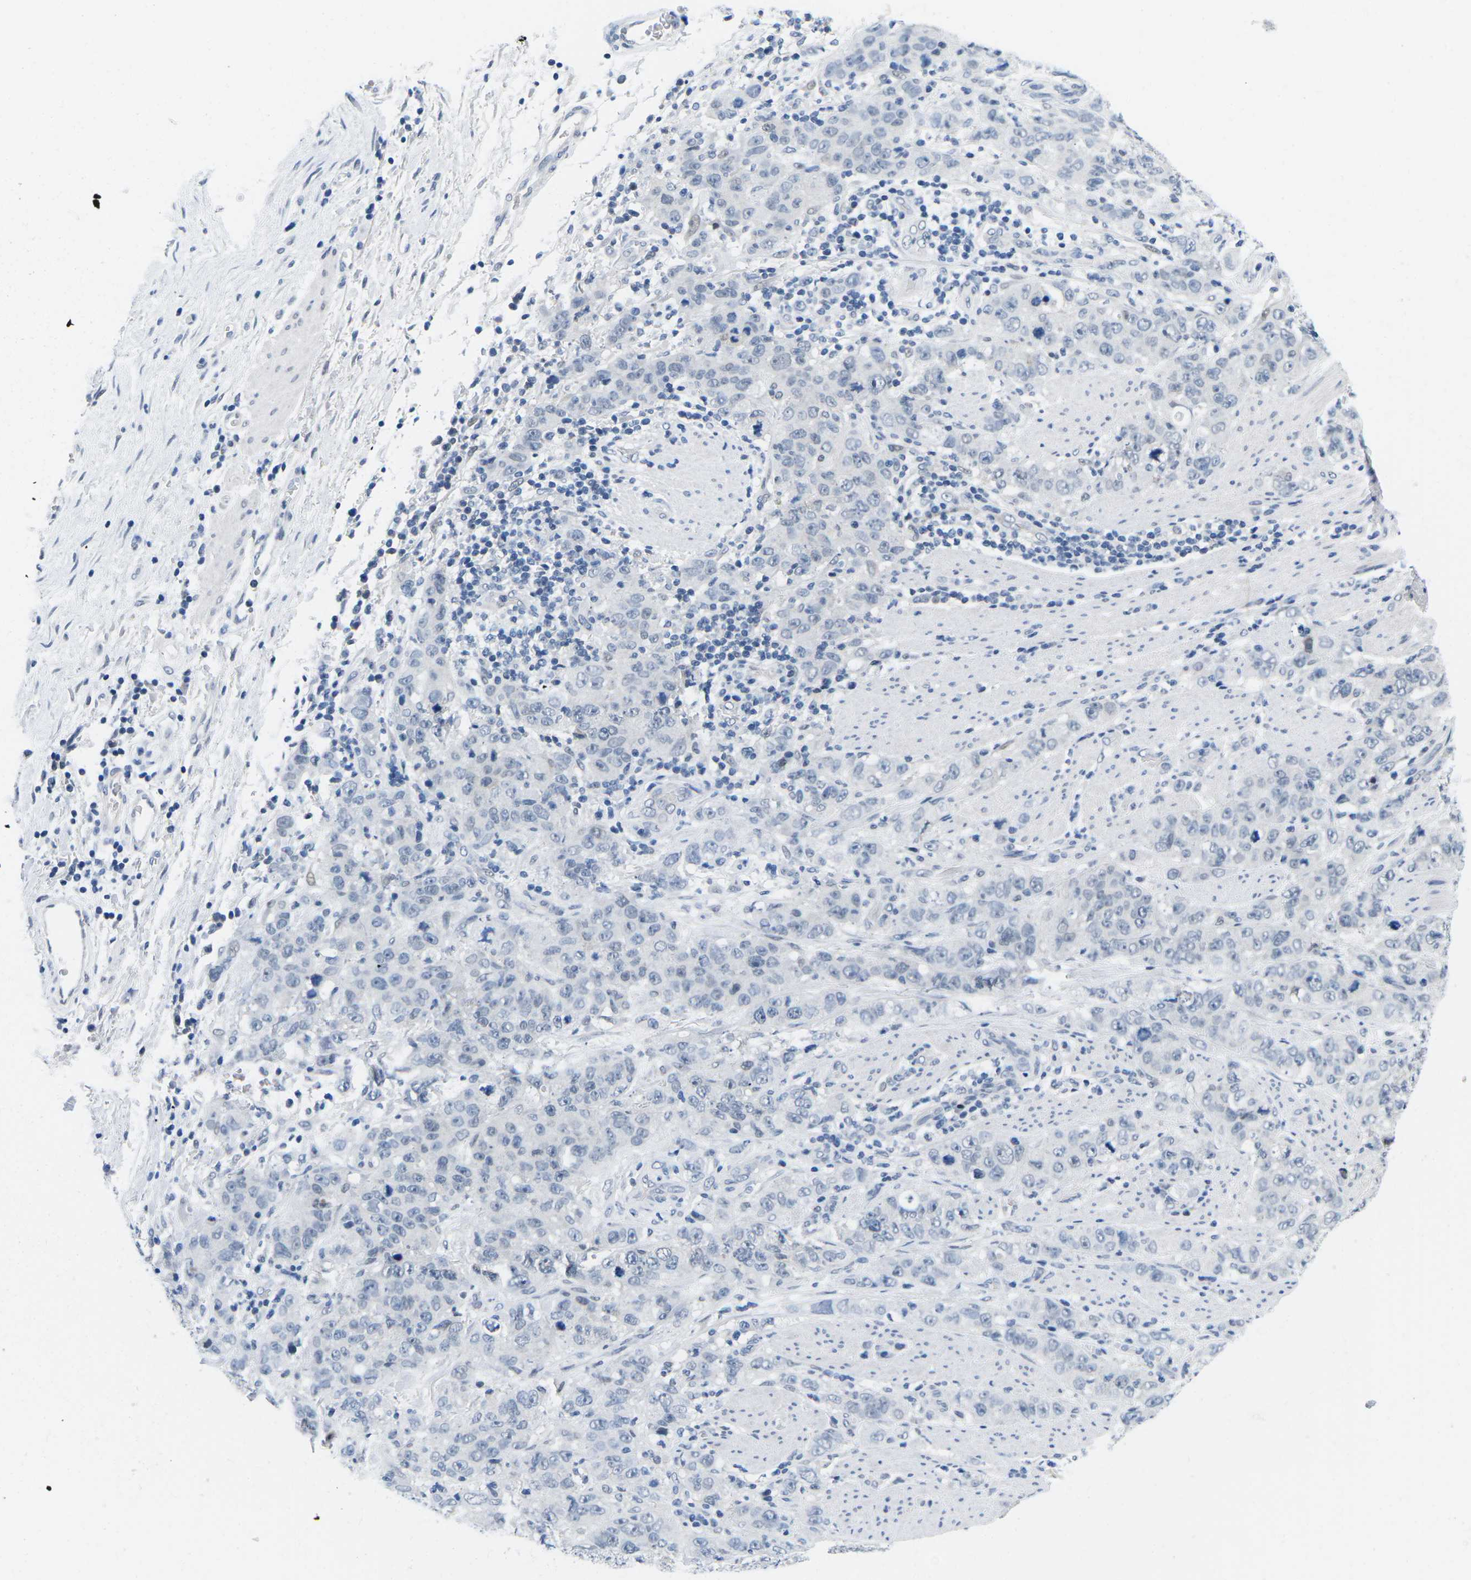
{"staining": {"intensity": "negative", "quantity": "none", "location": "none"}, "tissue": "stomach cancer", "cell_type": "Tumor cells", "image_type": "cancer", "snomed": [{"axis": "morphology", "description": "Adenocarcinoma, NOS"}, {"axis": "topography", "description": "Stomach"}], "caption": "This is a image of immunohistochemistry staining of adenocarcinoma (stomach), which shows no staining in tumor cells.", "gene": "UBA7", "patient": {"sex": "male", "age": 48}}